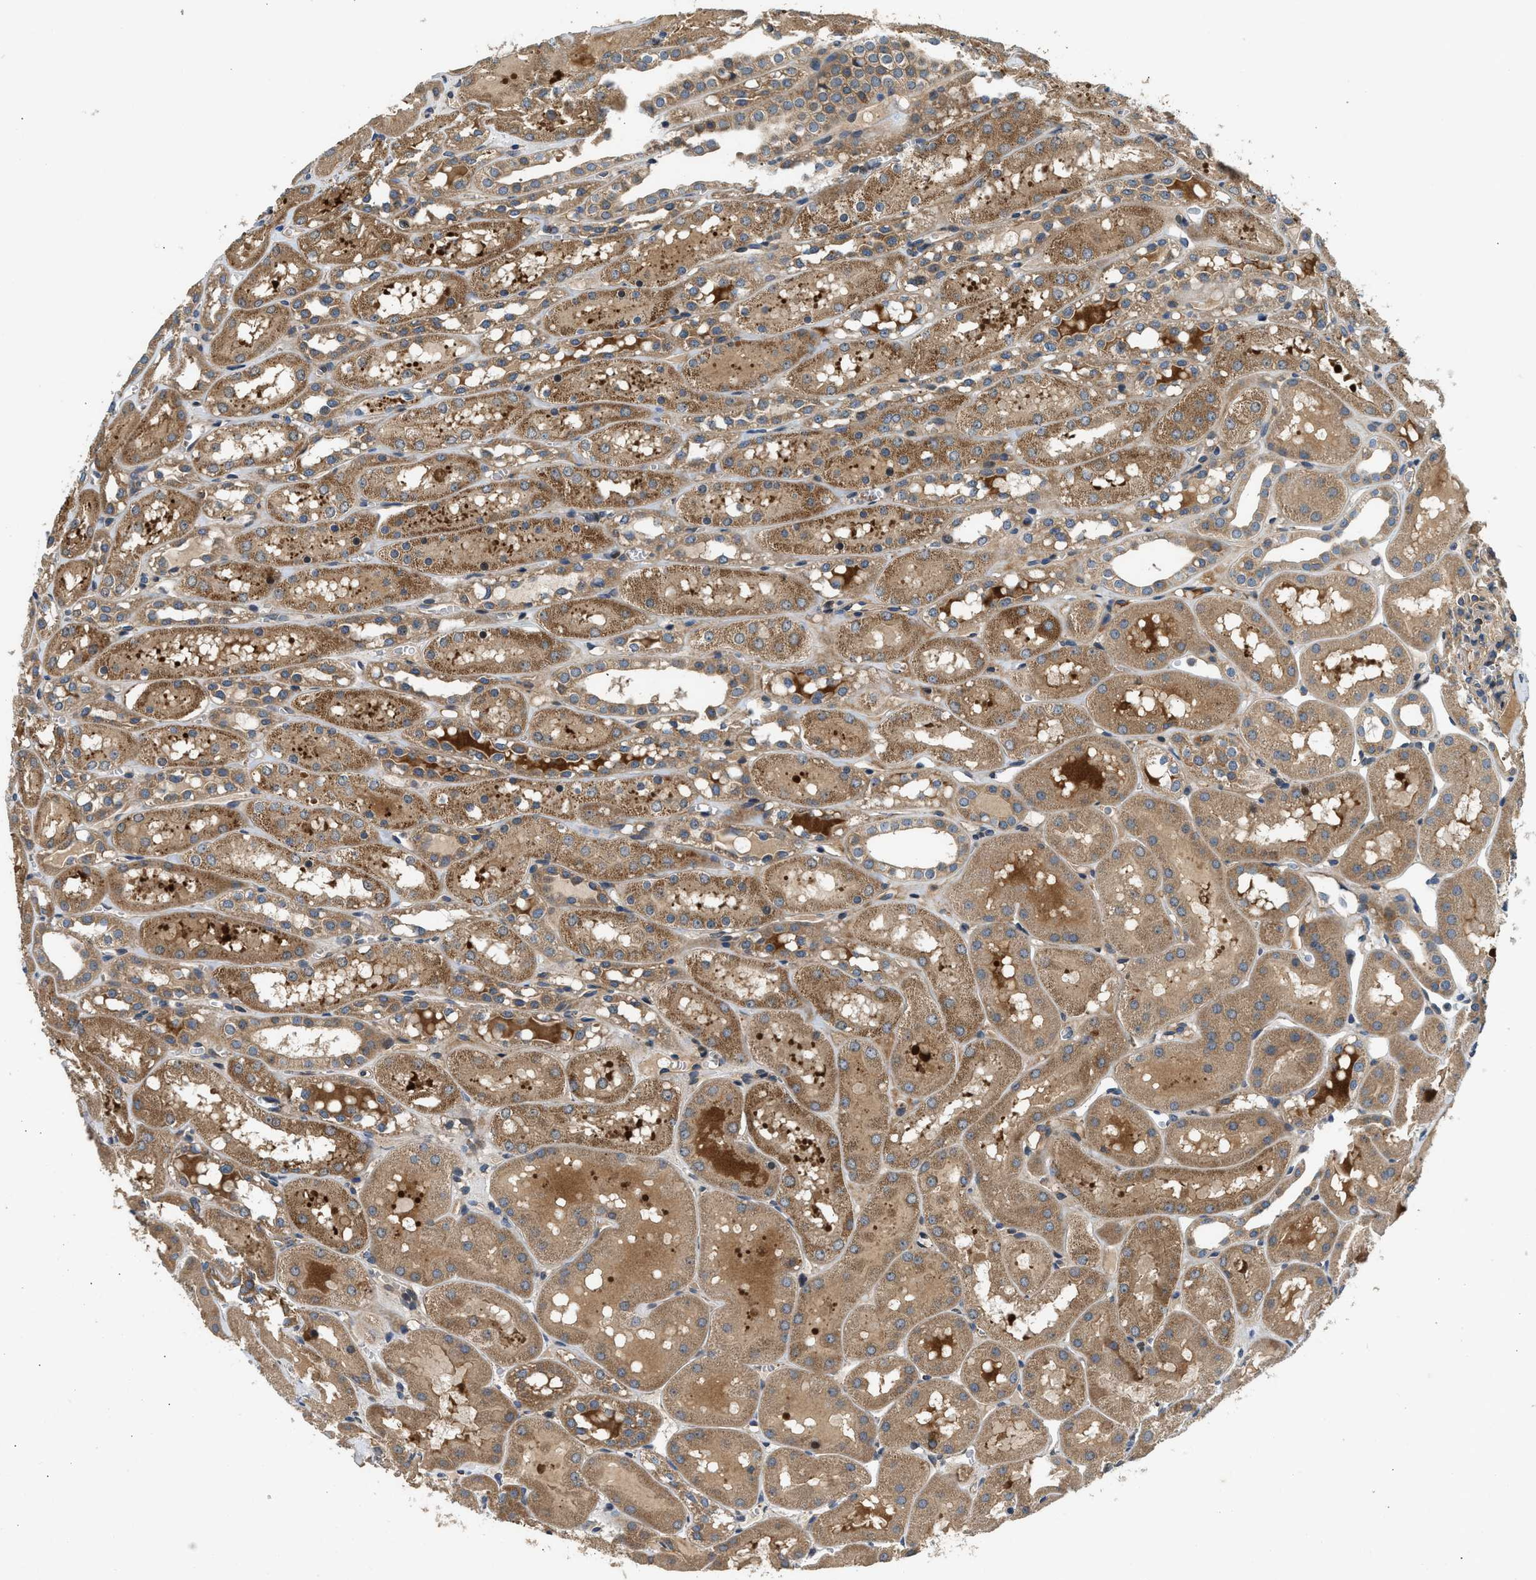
{"staining": {"intensity": "weak", "quantity": "25%-75%", "location": "cytoplasmic/membranous"}, "tissue": "kidney", "cell_type": "Cells in glomeruli", "image_type": "normal", "snomed": [{"axis": "morphology", "description": "Normal tissue, NOS"}, {"axis": "topography", "description": "Kidney"}, {"axis": "topography", "description": "Urinary bladder"}], "caption": "Benign kidney shows weak cytoplasmic/membranous staining in about 25%-75% of cells in glomeruli, visualized by immunohistochemistry. Using DAB (3,3'-diaminobenzidine) (brown) and hematoxylin (blue) stains, captured at high magnification using brightfield microscopy.", "gene": "IL3RA", "patient": {"sex": "male", "age": 16}}